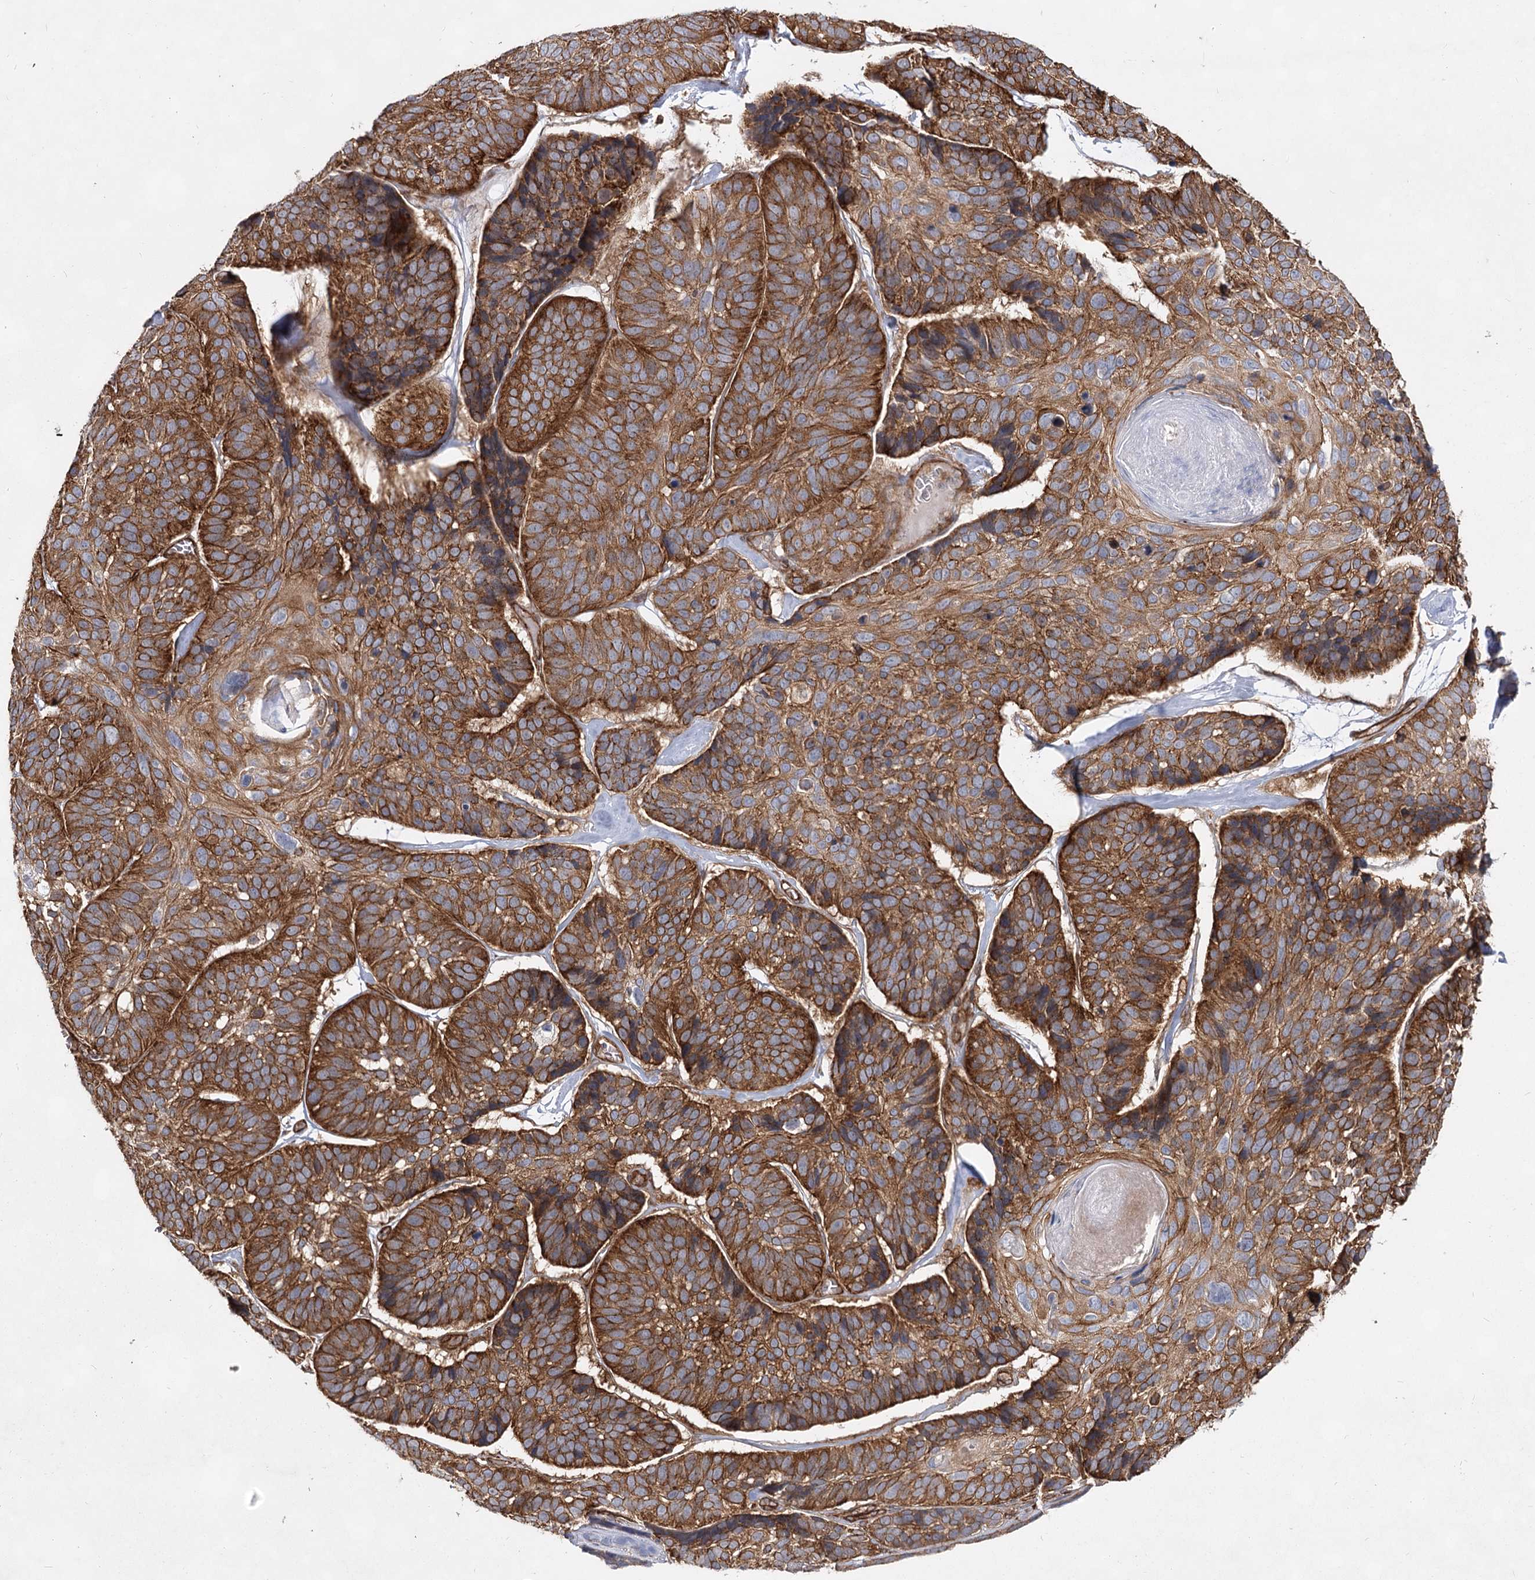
{"staining": {"intensity": "strong", "quantity": ">75%", "location": "cytoplasmic/membranous"}, "tissue": "skin cancer", "cell_type": "Tumor cells", "image_type": "cancer", "snomed": [{"axis": "morphology", "description": "Basal cell carcinoma"}, {"axis": "topography", "description": "Skin"}], "caption": "Skin cancer (basal cell carcinoma) tissue exhibits strong cytoplasmic/membranous expression in about >75% of tumor cells, visualized by immunohistochemistry.", "gene": "IQSEC1", "patient": {"sex": "male", "age": 62}}